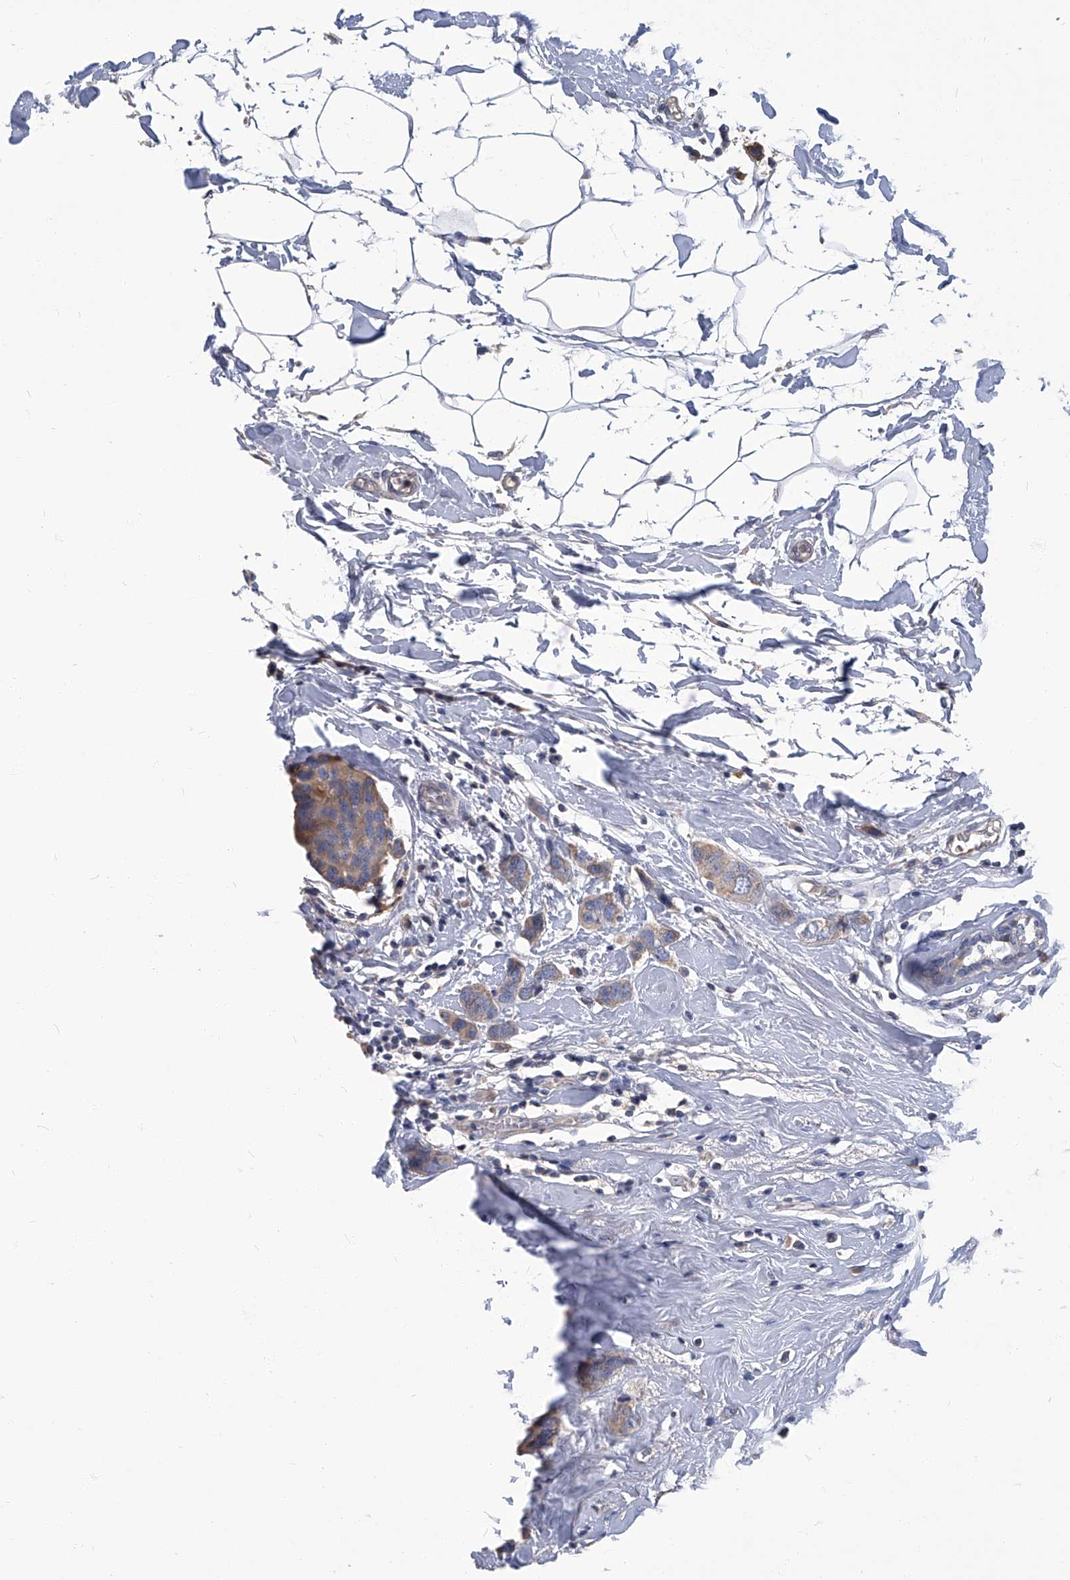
{"staining": {"intensity": "weak", "quantity": "25%-75%", "location": "cytoplasmic/membranous"}, "tissue": "breast cancer", "cell_type": "Tumor cells", "image_type": "cancer", "snomed": [{"axis": "morphology", "description": "Normal tissue, NOS"}, {"axis": "morphology", "description": "Duct carcinoma"}, {"axis": "topography", "description": "Breast"}], "caption": "Breast cancer (infiltrating ductal carcinoma) stained with DAB (3,3'-diaminobenzidine) IHC shows low levels of weak cytoplasmic/membranous positivity in about 25%-75% of tumor cells.", "gene": "TGFBR1", "patient": {"sex": "female", "age": 50}}